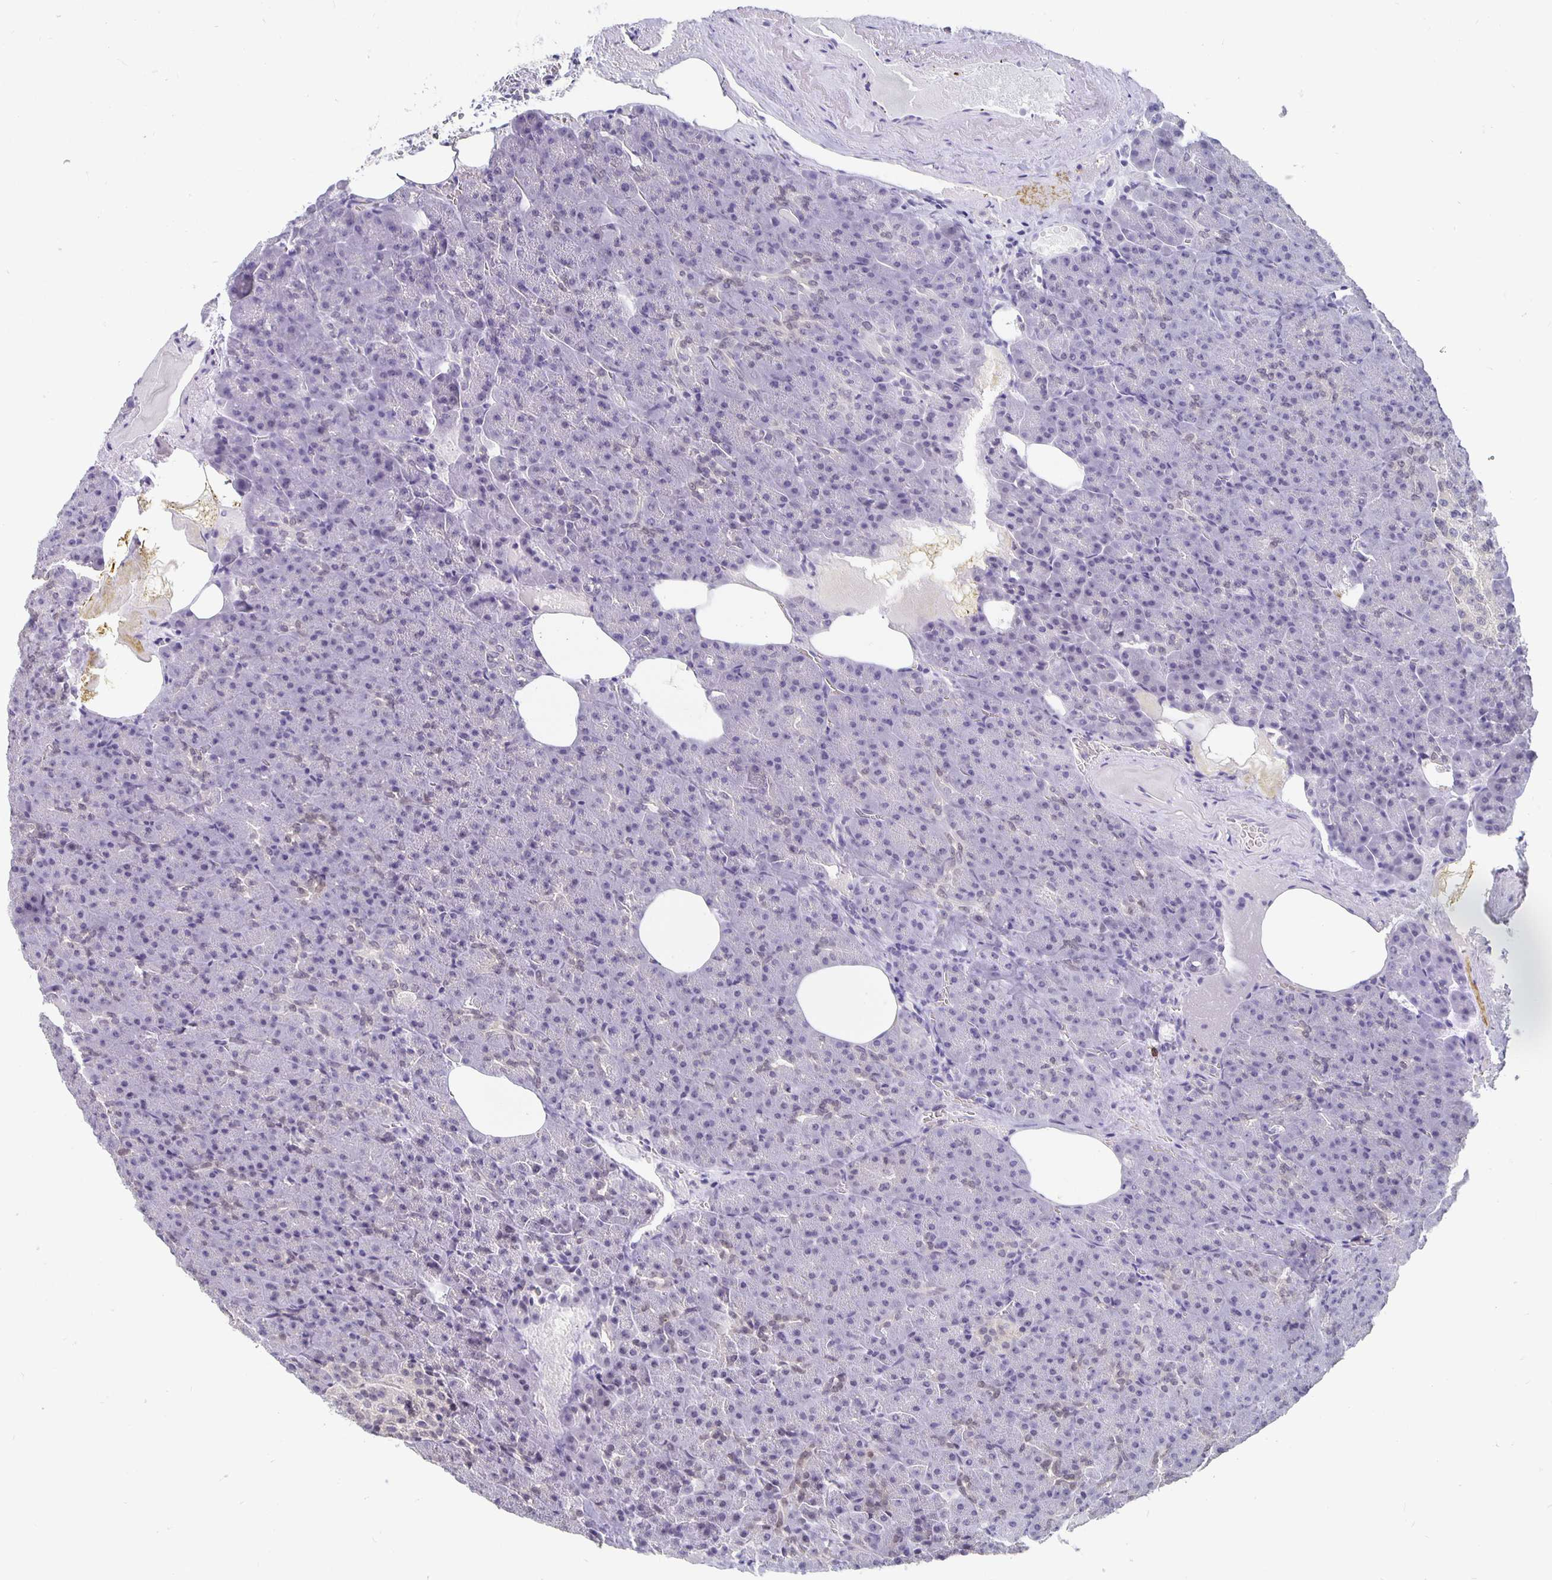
{"staining": {"intensity": "weak", "quantity": "<25%", "location": "nuclear"}, "tissue": "pancreas", "cell_type": "Exocrine glandular cells", "image_type": "normal", "snomed": [{"axis": "morphology", "description": "Normal tissue, NOS"}, {"axis": "topography", "description": "Pancreas"}], "caption": "IHC photomicrograph of normal pancreas stained for a protein (brown), which demonstrates no staining in exocrine glandular cells.", "gene": "ZNF691", "patient": {"sex": "female", "age": 74}}